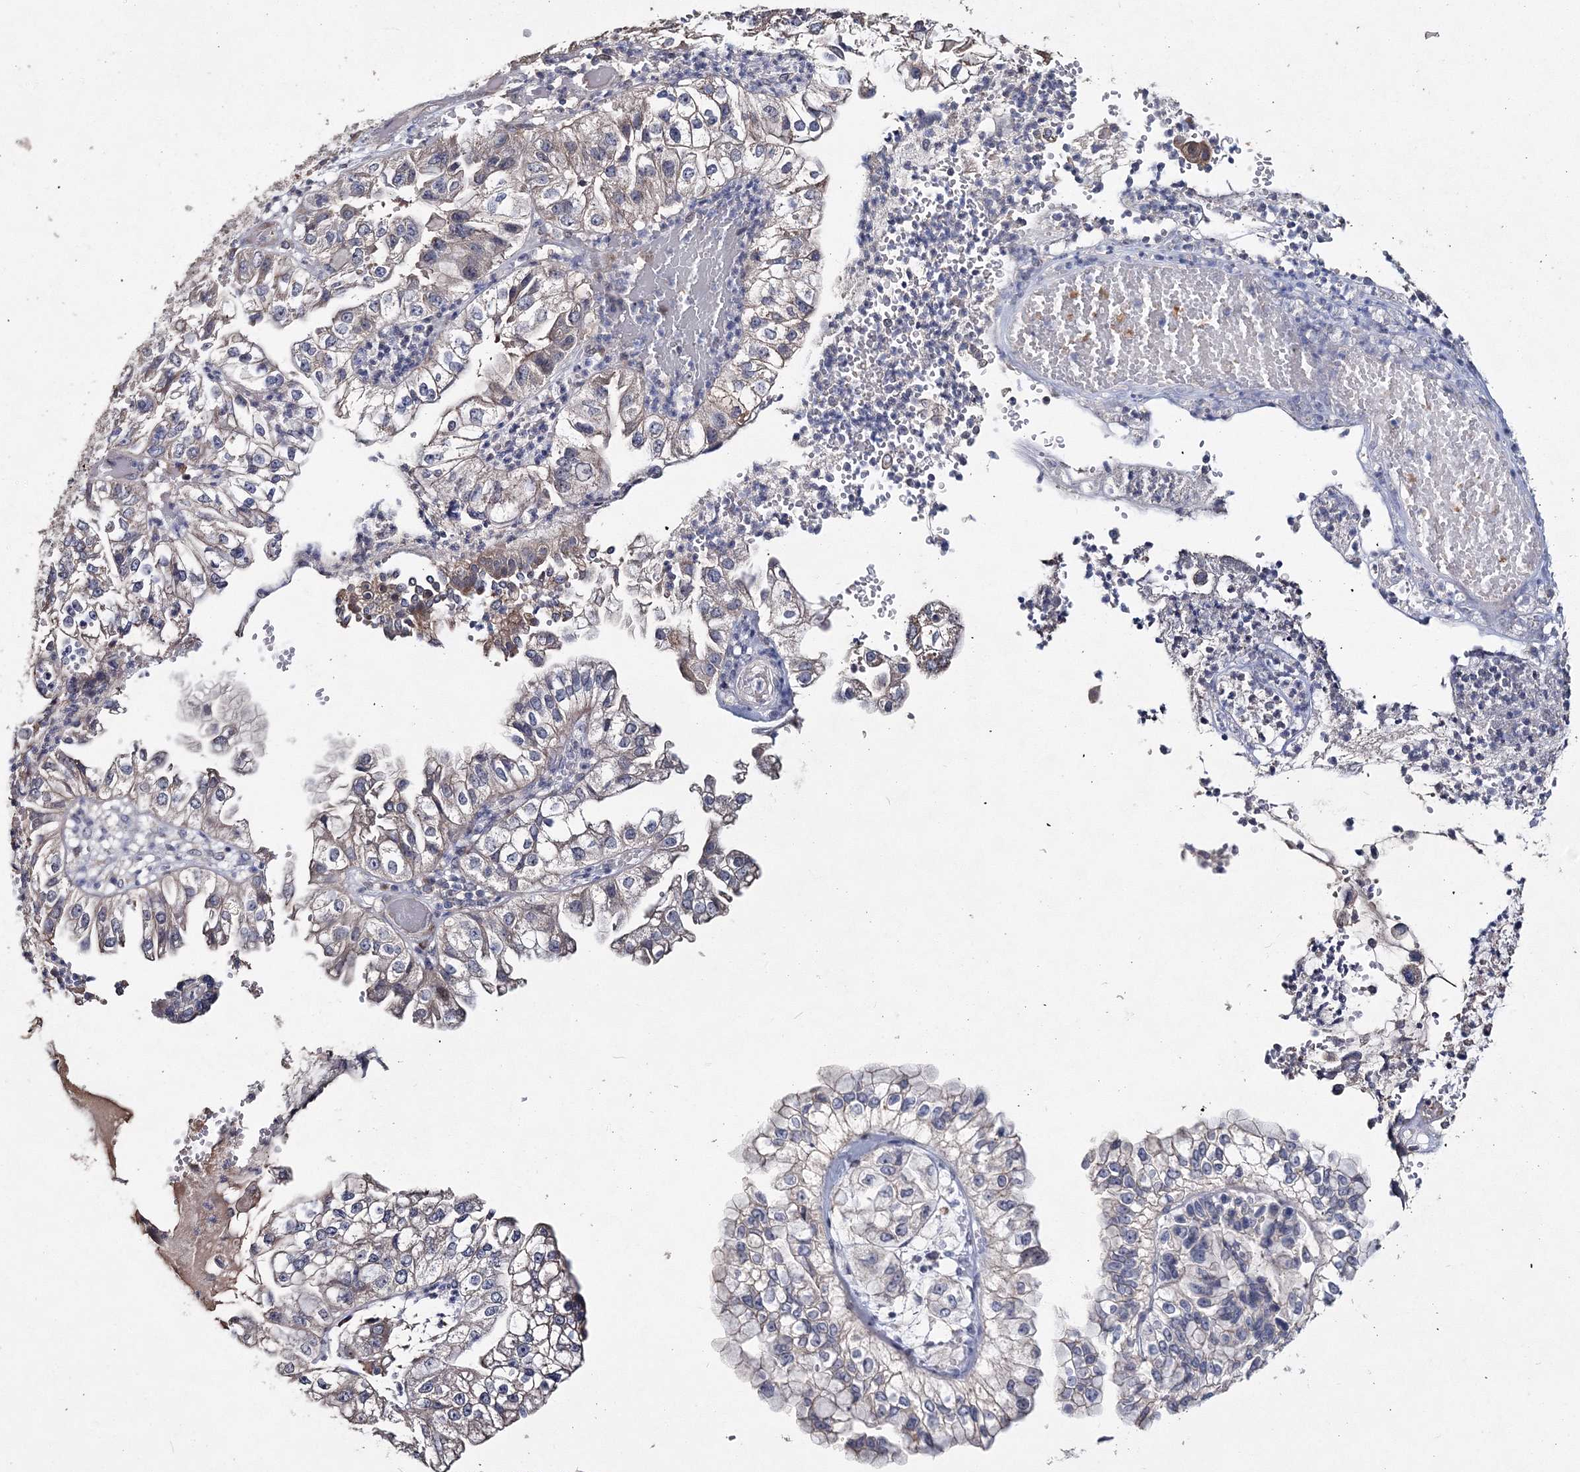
{"staining": {"intensity": "weak", "quantity": "<25%", "location": "cytoplasmic/membranous"}, "tissue": "liver cancer", "cell_type": "Tumor cells", "image_type": "cancer", "snomed": [{"axis": "morphology", "description": "Cholangiocarcinoma"}, {"axis": "topography", "description": "Liver"}], "caption": "Tumor cells are negative for brown protein staining in liver cholangiocarcinoma.", "gene": "GJB5", "patient": {"sex": "female", "age": 79}}